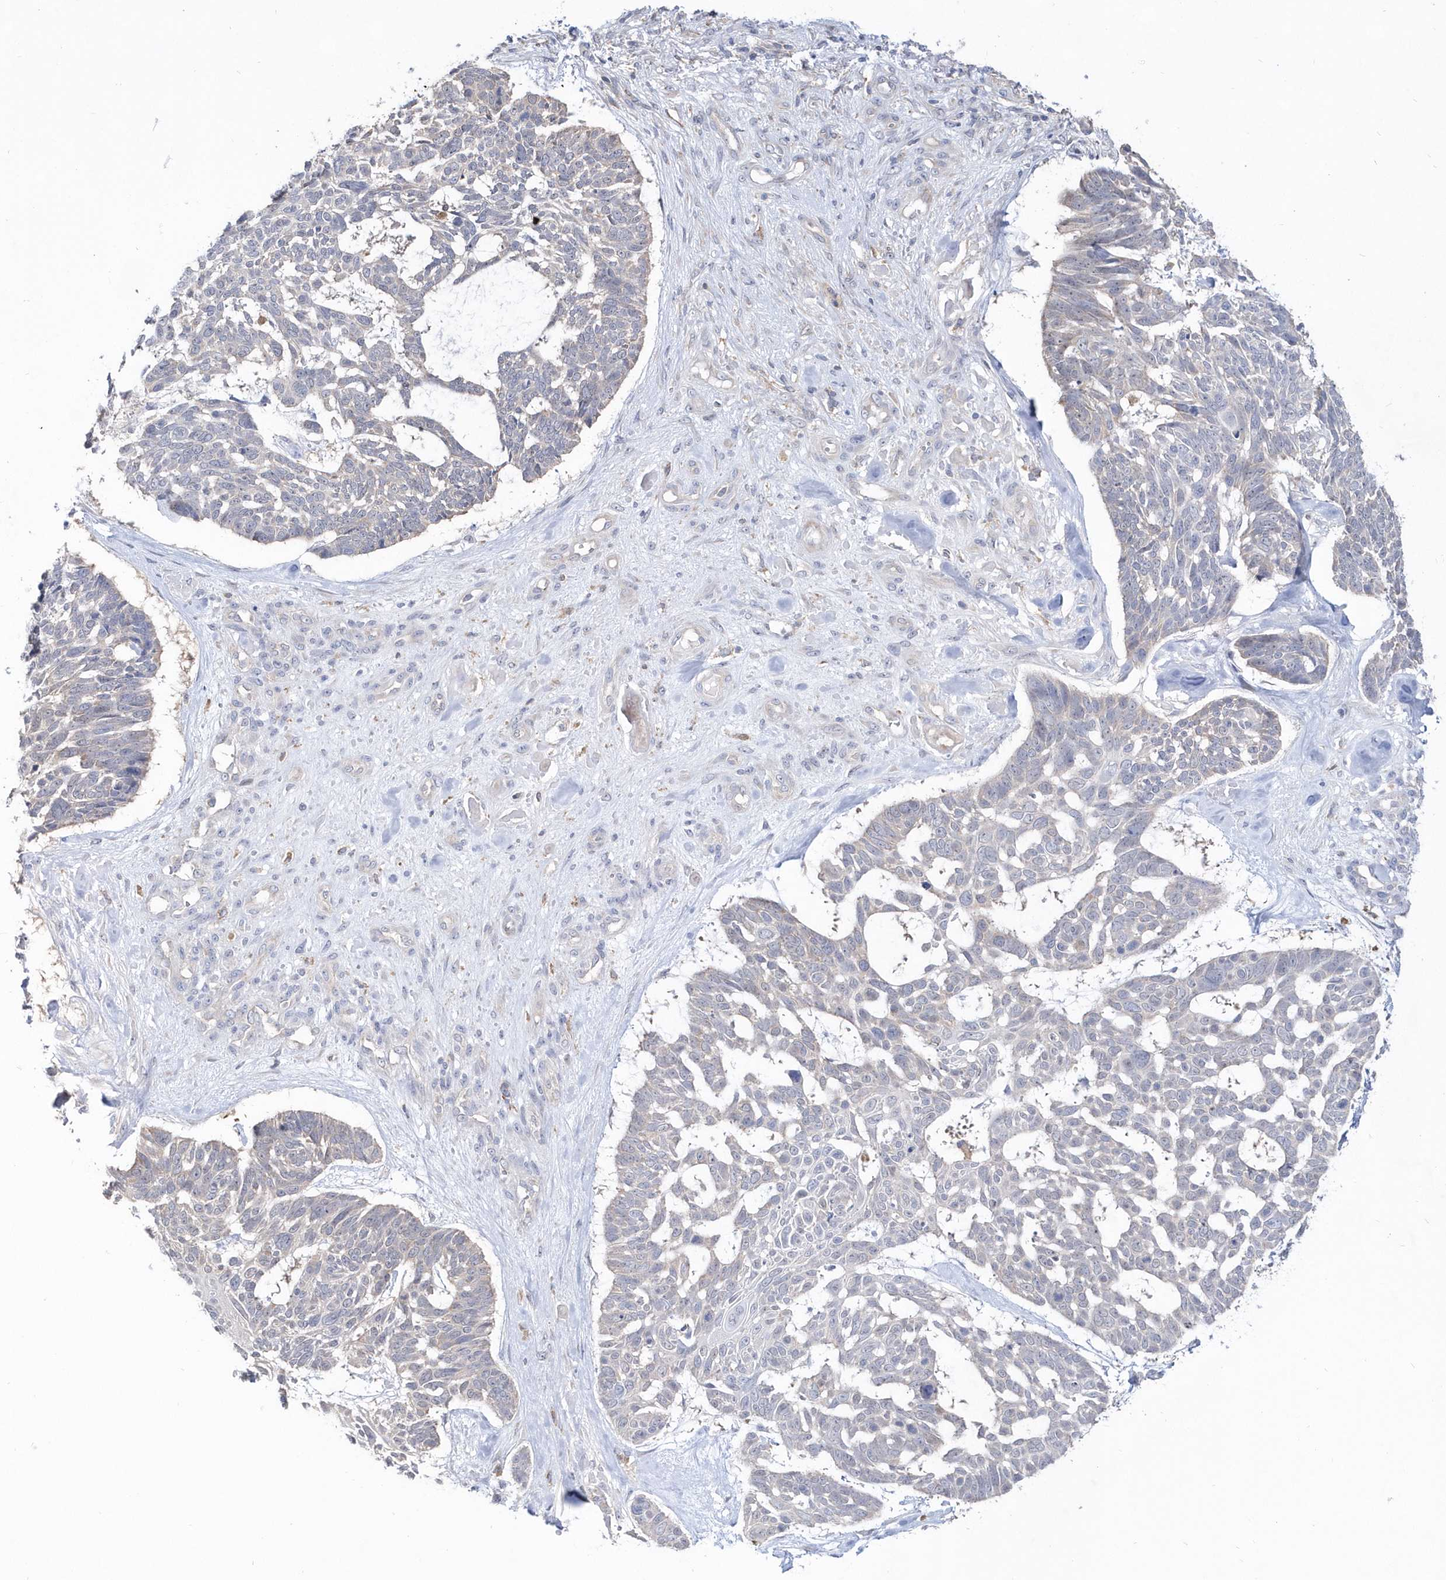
{"staining": {"intensity": "negative", "quantity": "none", "location": "none"}, "tissue": "skin cancer", "cell_type": "Tumor cells", "image_type": "cancer", "snomed": [{"axis": "morphology", "description": "Basal cell carcinoma"}, {"axis": "topography", "description": "Skin"}], "caption": "This is a micrograph of immunohistochemistry (IHC) staining of skin cancer, which shows no positivity in tumor cells.", "gene": "BDH2", "patient": {"sex": "male", "age": 88}}